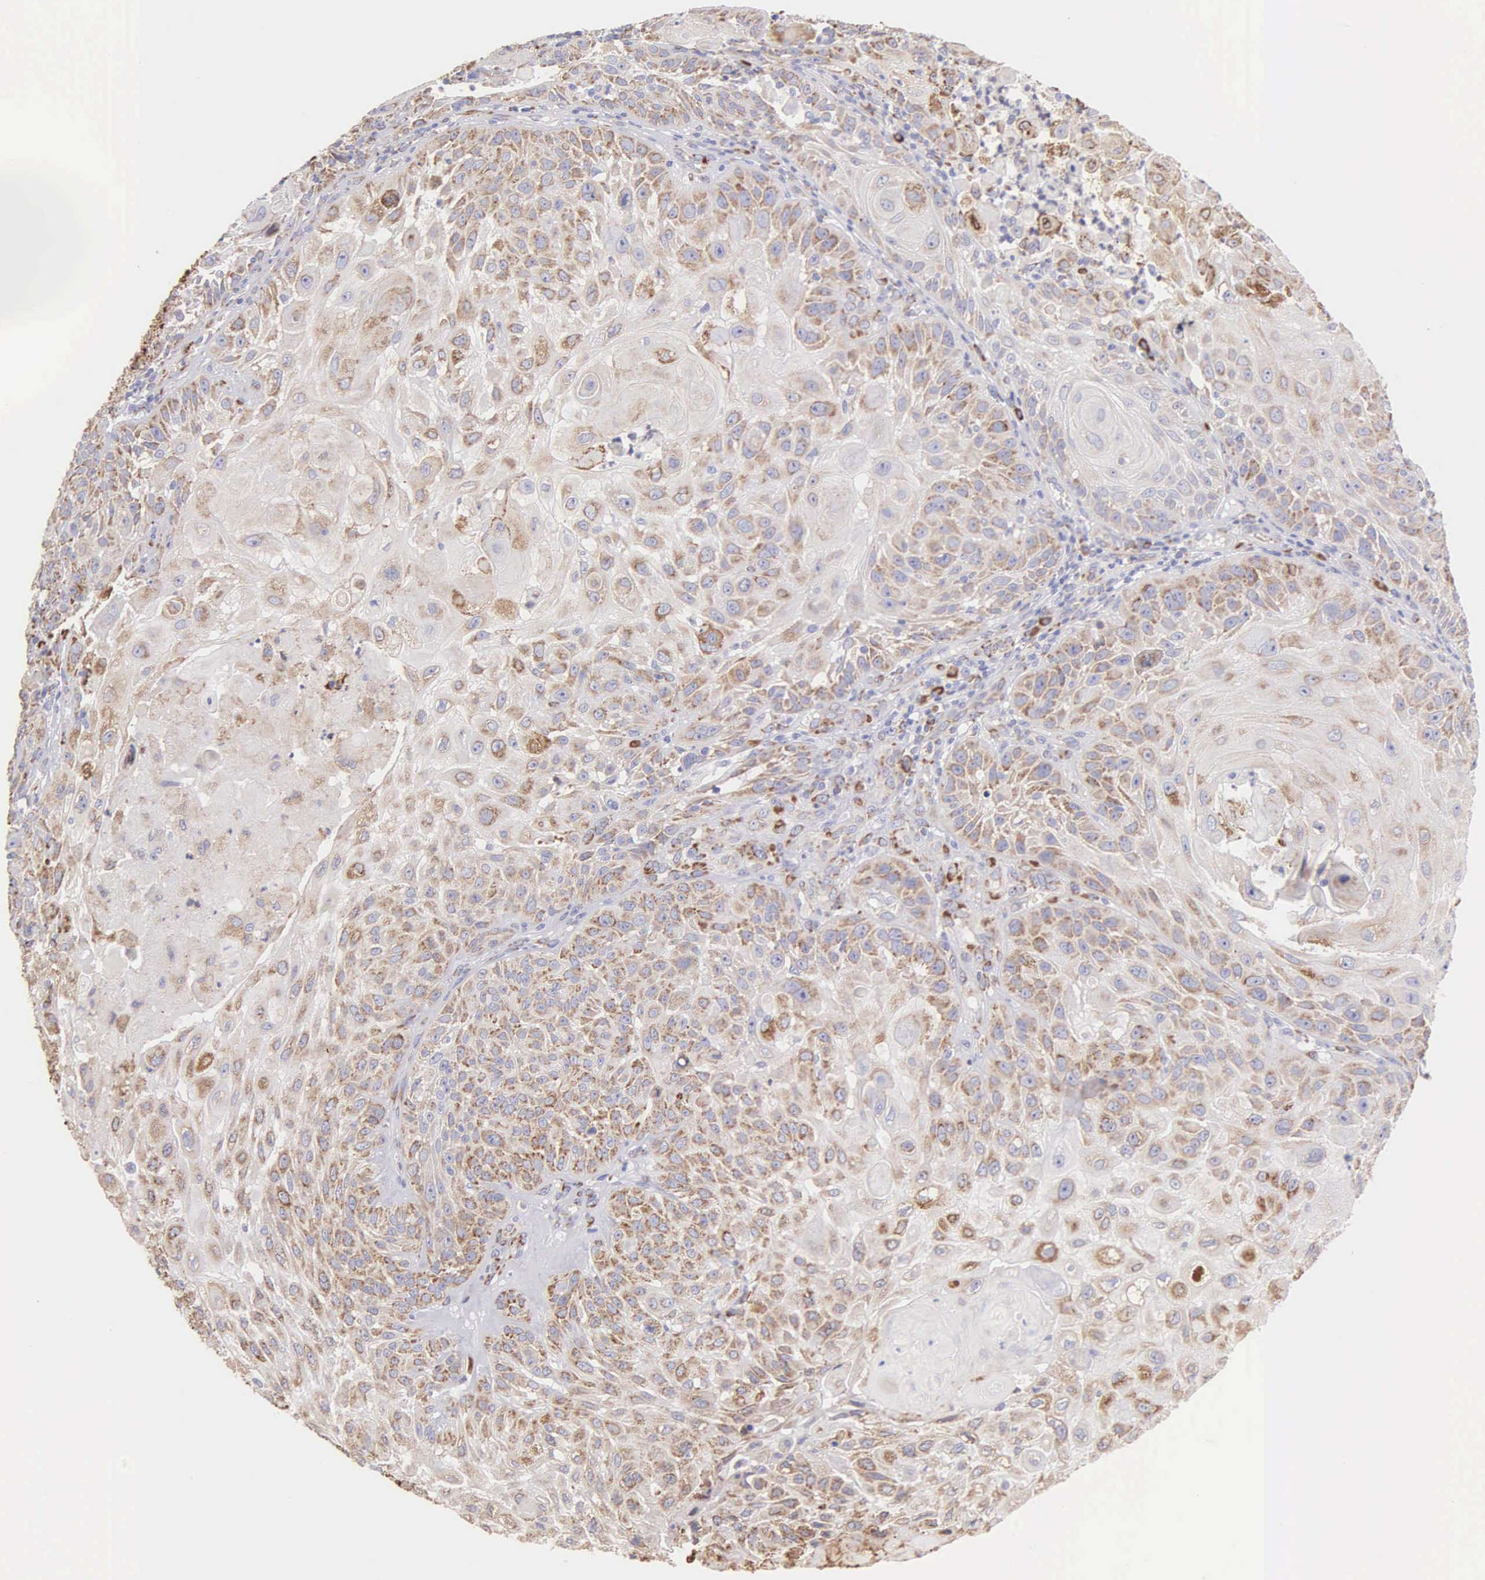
{"staining": {"intensity": "moderate", "quantity": ">75%", "location": "cytoplasmic/membranous"}, "tissue": "skin cancer", "cell_type": "Tumor cells", "image_type": "cancer", "snomed": [{"axis": "morphology", "description": "Squamous cell carcinoma, NOS"}, {"axis": "topography", "description": "Skin"}], "caption": "A brown stain shows moderate cytoplasmic/membranous staining of a protein in skin squamous cell carcinoma tumor cells.", "gene": "CKAP4", "patient": {"sex": "female", "age": 89}}